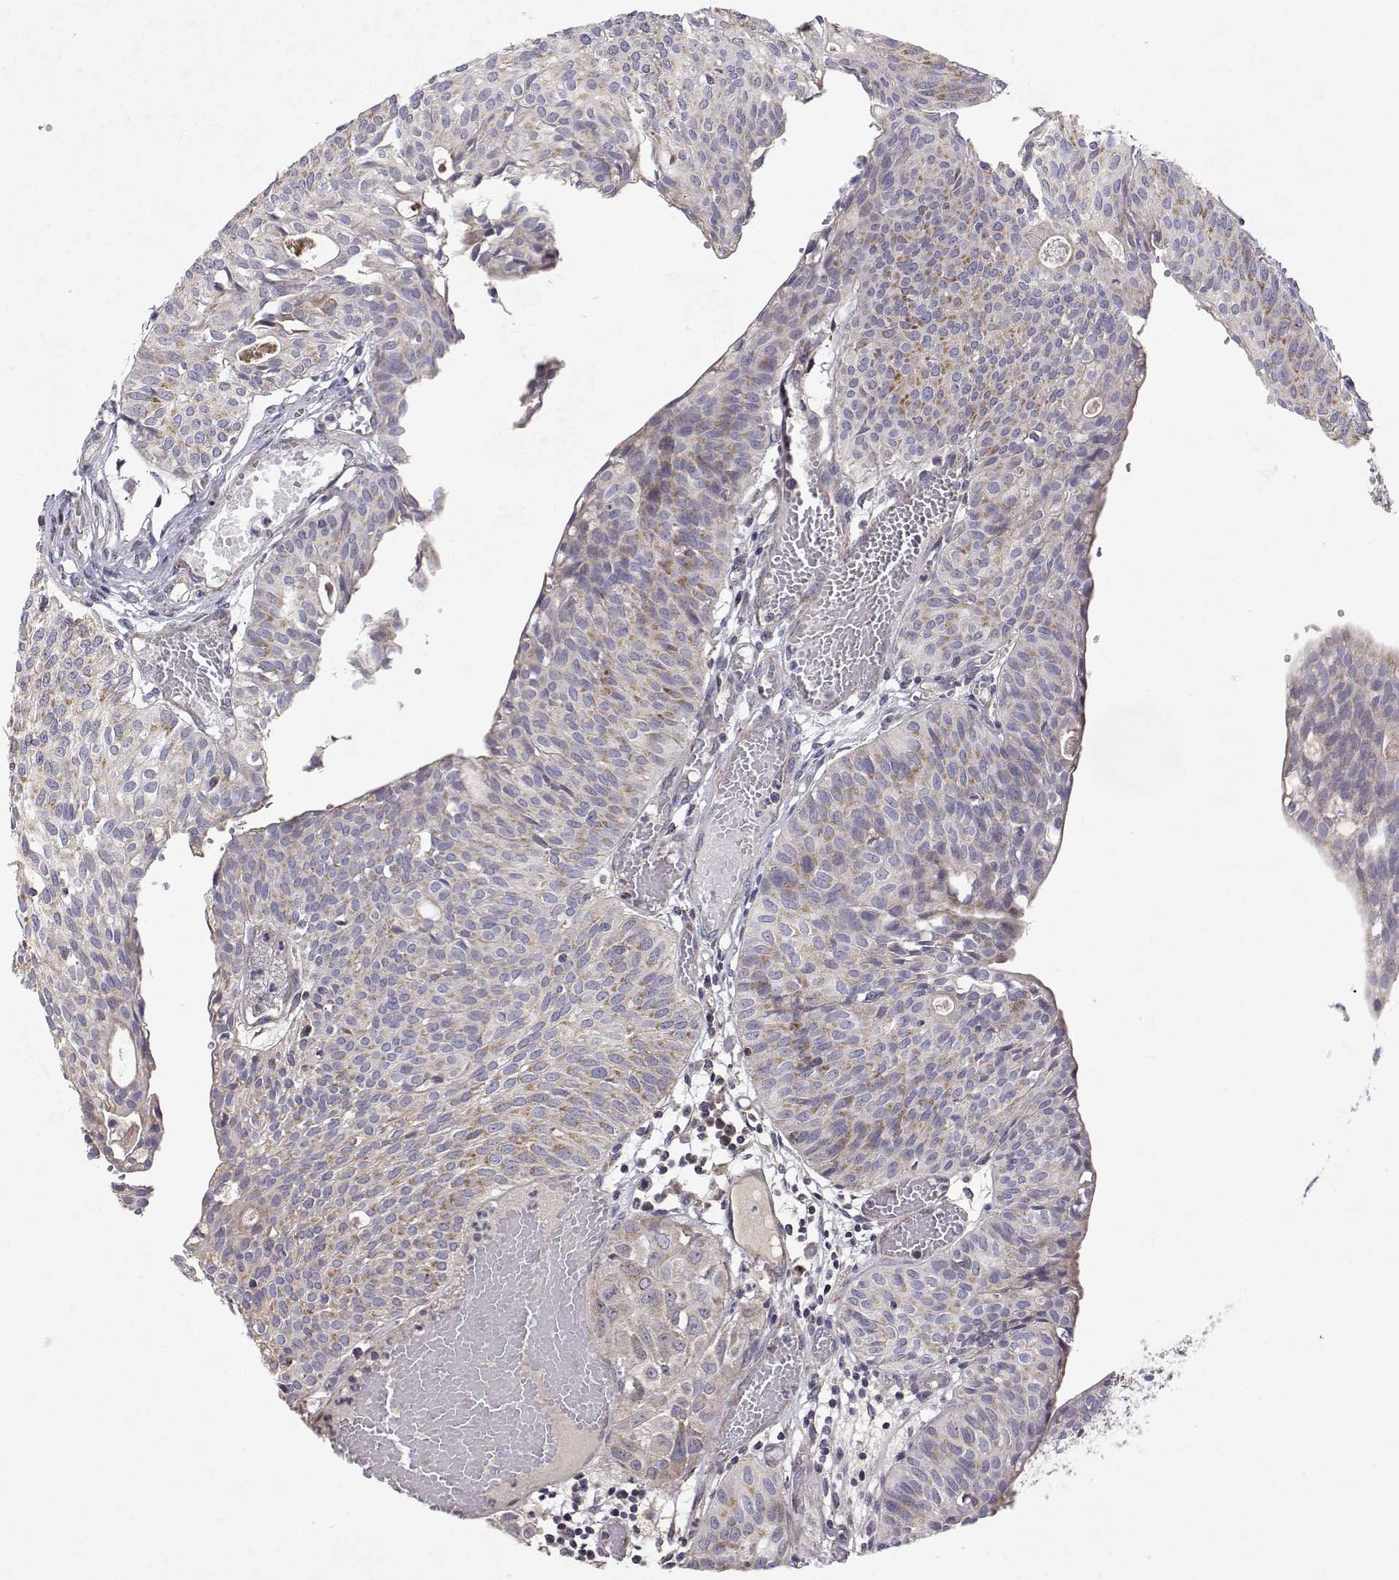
{"staining": {"intensity": "weak", "quantity": "25%-75%", "location": "cytoplasmic/membranous"}, "tissue": "urothelial cancer", "cell_type": "Tumor cells", "image_type": "cancer", "snomed": [{"axis": "morphology", "description": "Urothelial carcinoma, High grade"}, {"axis": "topography", "description": "Urinary bladder"}], "caption": "Tumor cells reveal low levels of weak cytoplasmic/membranous staining in approximately 25%-75% of cells in high-grade urothelial carcinoma.", "gene": "MRPL3", "patient": {"sex": "male", "age": 57}}